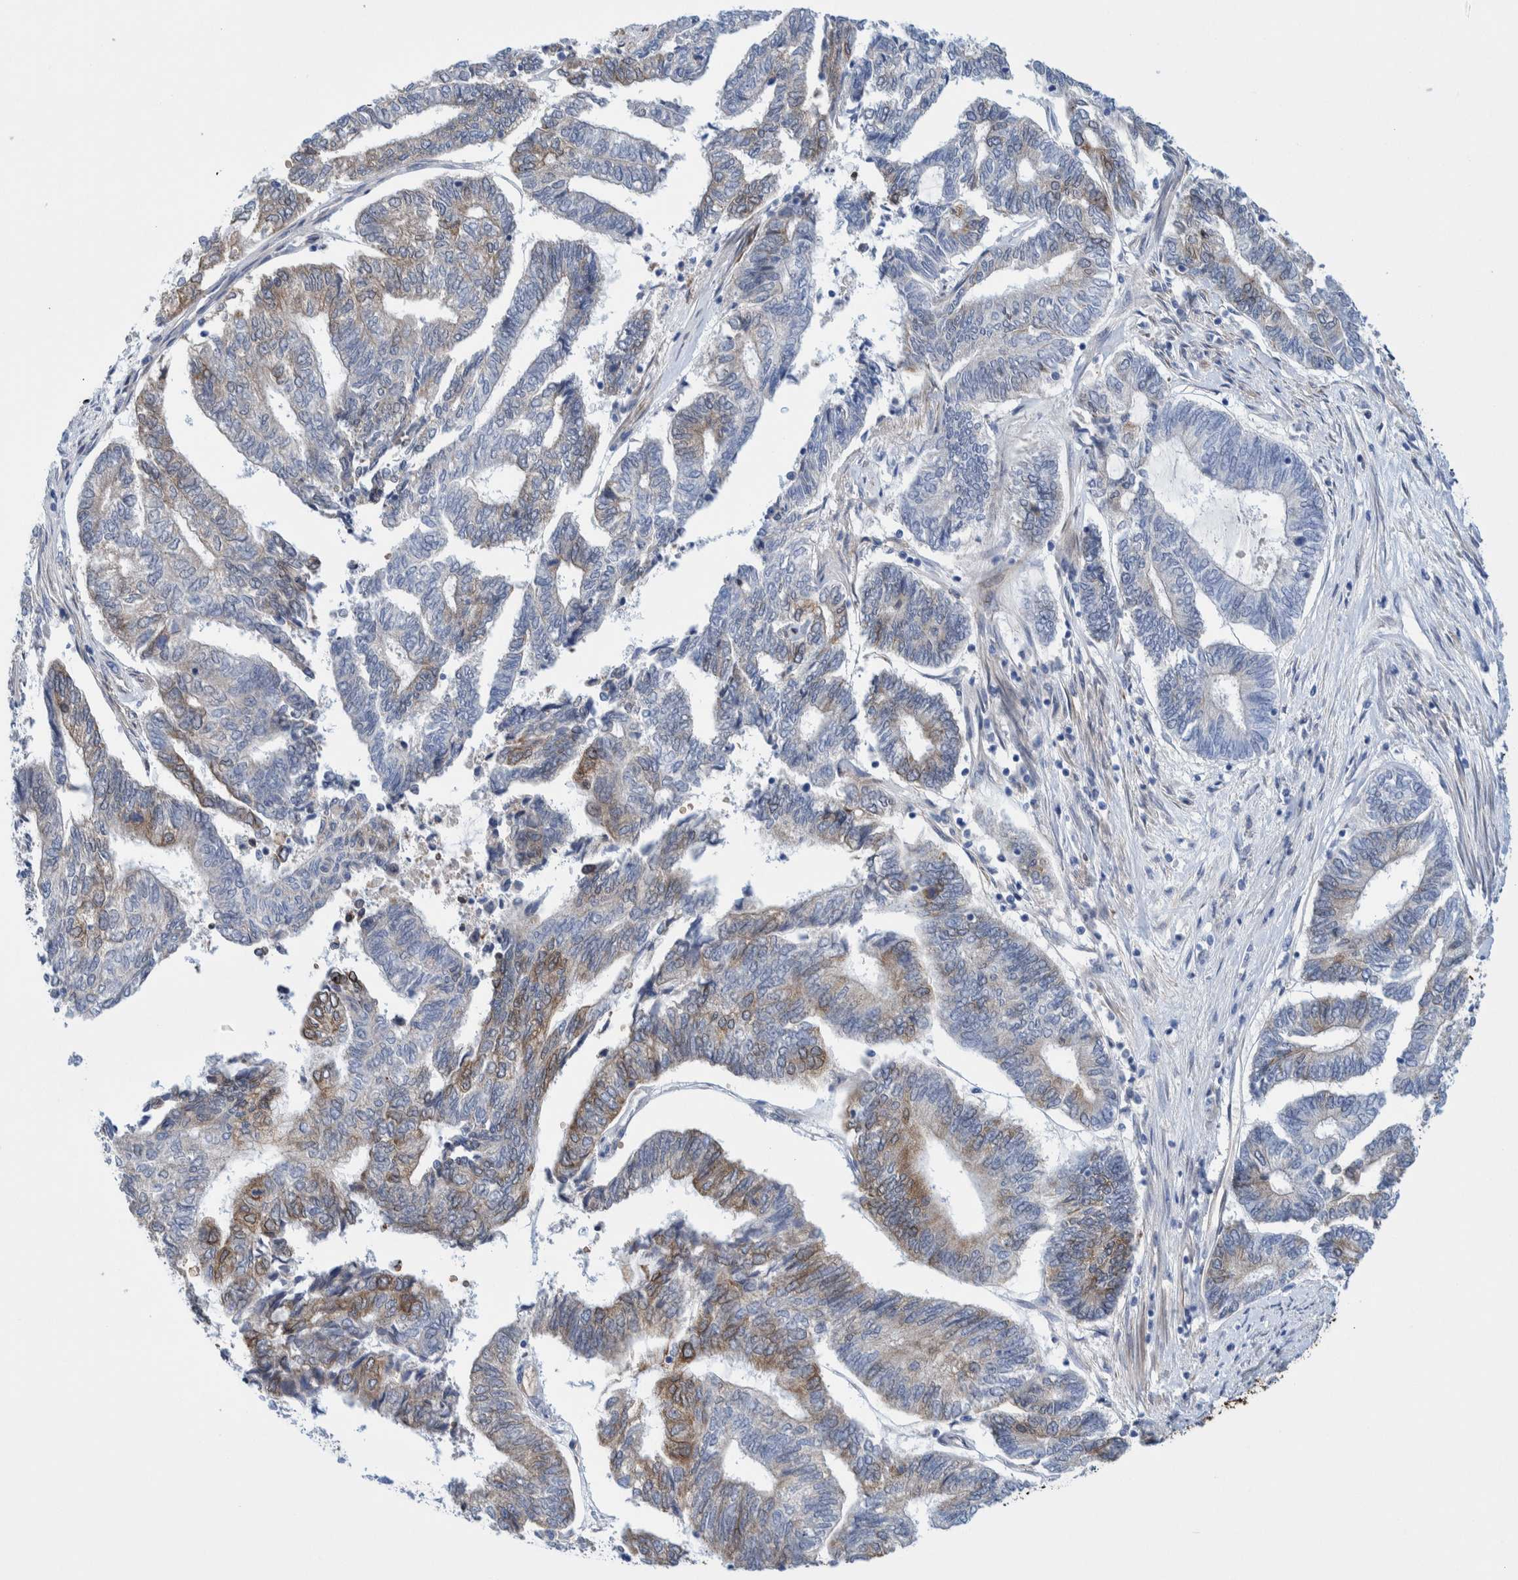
{"staining": {"intensity": "moderate", "quantity": "25%-75%", "location": "cytoplasmic/membranous"}, "tissue": "endometrial cancer", "cell_type": "Tumor cells", "image_type": "cancer", "snomed": [{"axis": "morphology", "description": "Adenocarcinoma, NOS"}, {"axis": "topography", "description": "Uterus"}, {"axis": "topography", "description": "Endometrium"}], "caption": "There is medium levels of moderate cytoplasmic/membranous expression in tumor cells of endometrial cancer, as demonstrated by immunohistochemical staining (brown color).", "gene": "THEM6", "patient": {"sex": "female", "age": 70}}